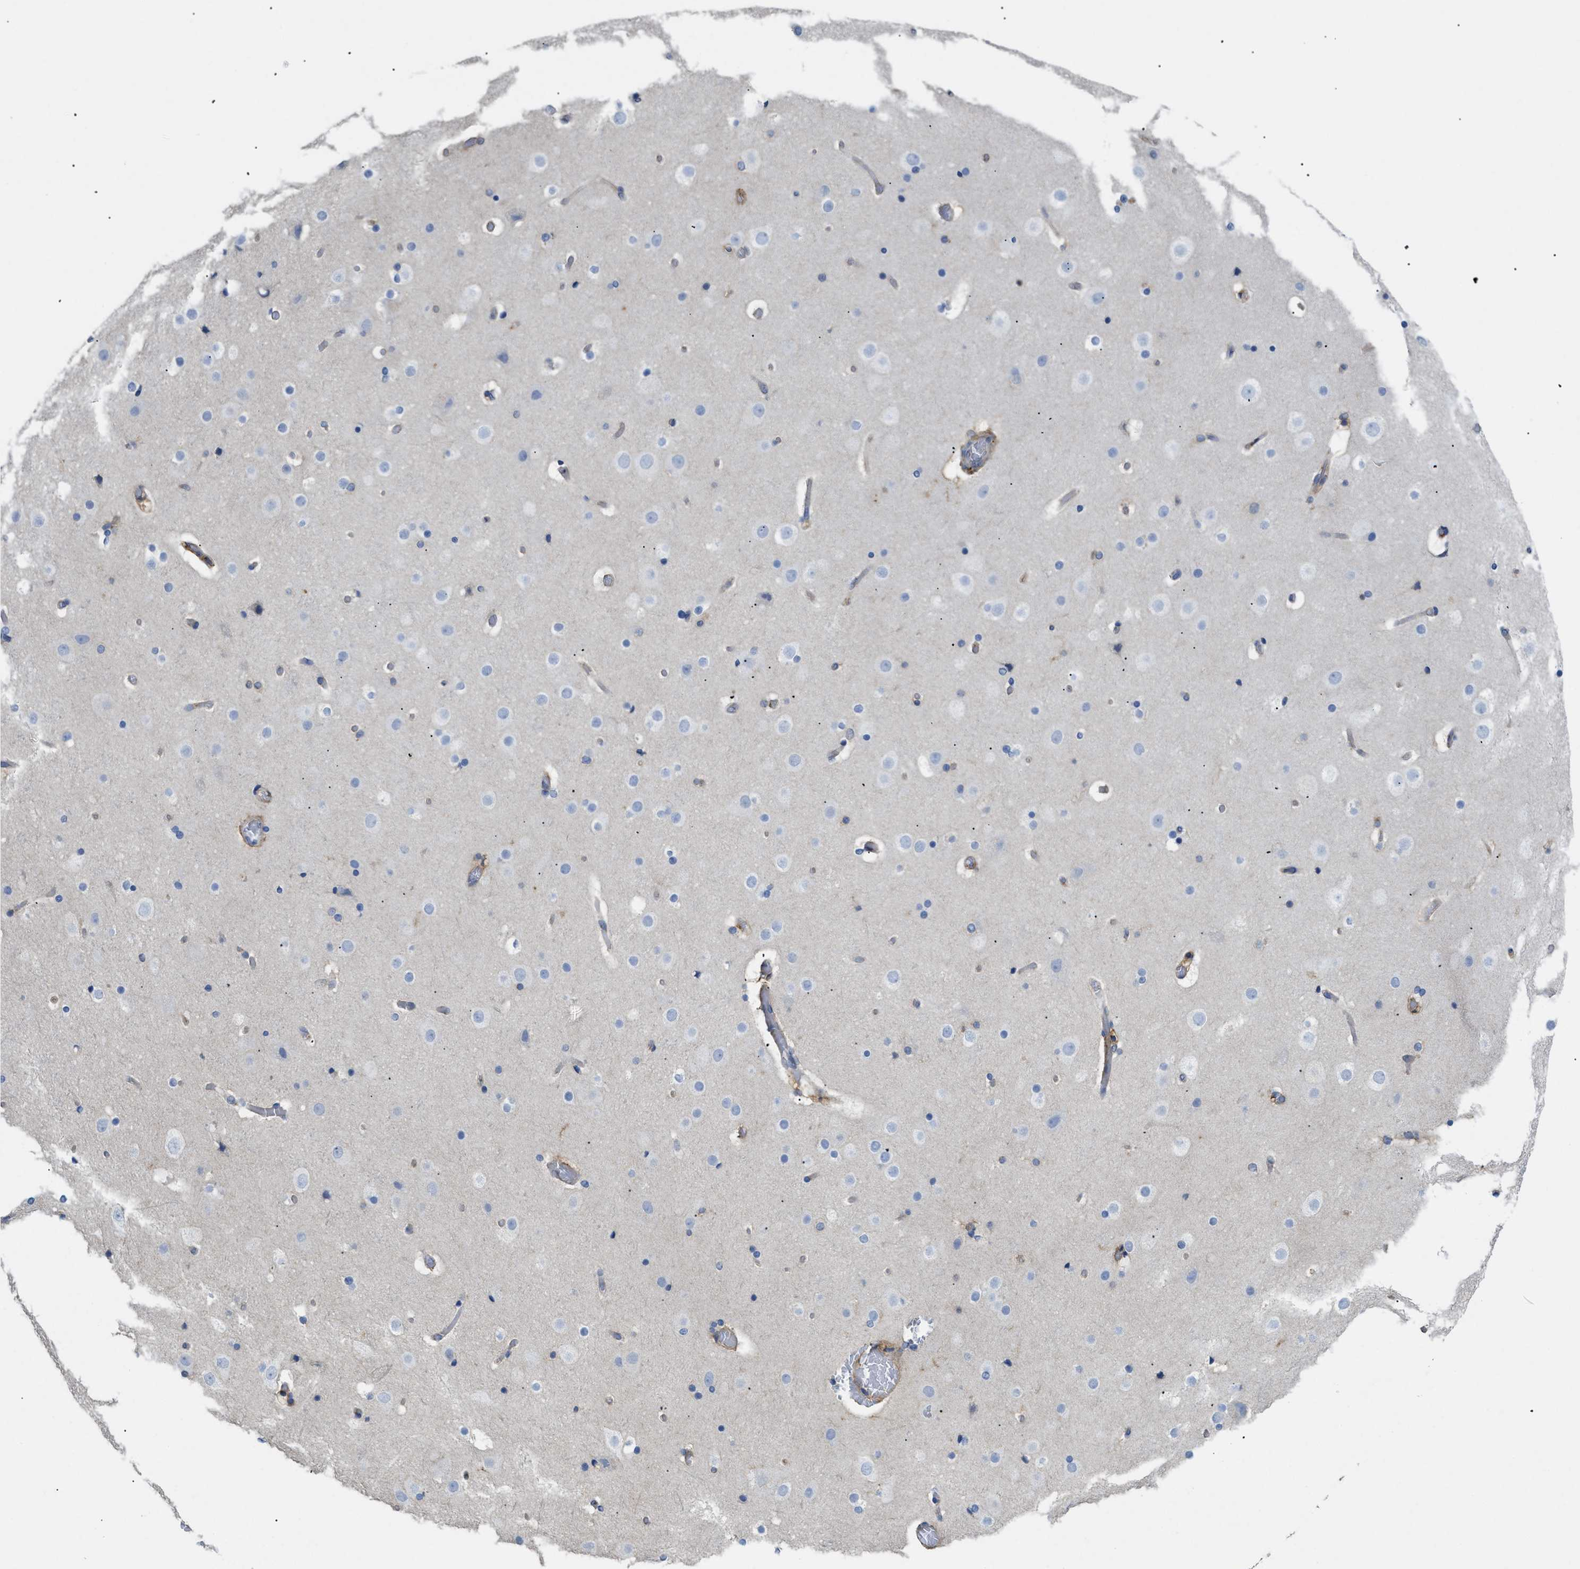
{"staining": {"intensity": "weak", "quantity": ">75%", "location": "cytoplasmic/membranous"}, "tissue": "cerebral cortex", "cell_type": "Endothelial cells", "image_type": "normal", "snomed": [{"axis": "morphology", "description": "Normal tissue, NOS"}, {"axis": "topography", "description": "Cerebral cortex"}], "caption": "A high-resolution micrograph shows immunohistochemistry (IHC) staining of normal cerebral cortex, which displays weak cytoplasmic/membranous staining in about >75% of endothelial cells.", "gene": "ANXA4", "patient": {"sex": "male", "age": 57}}